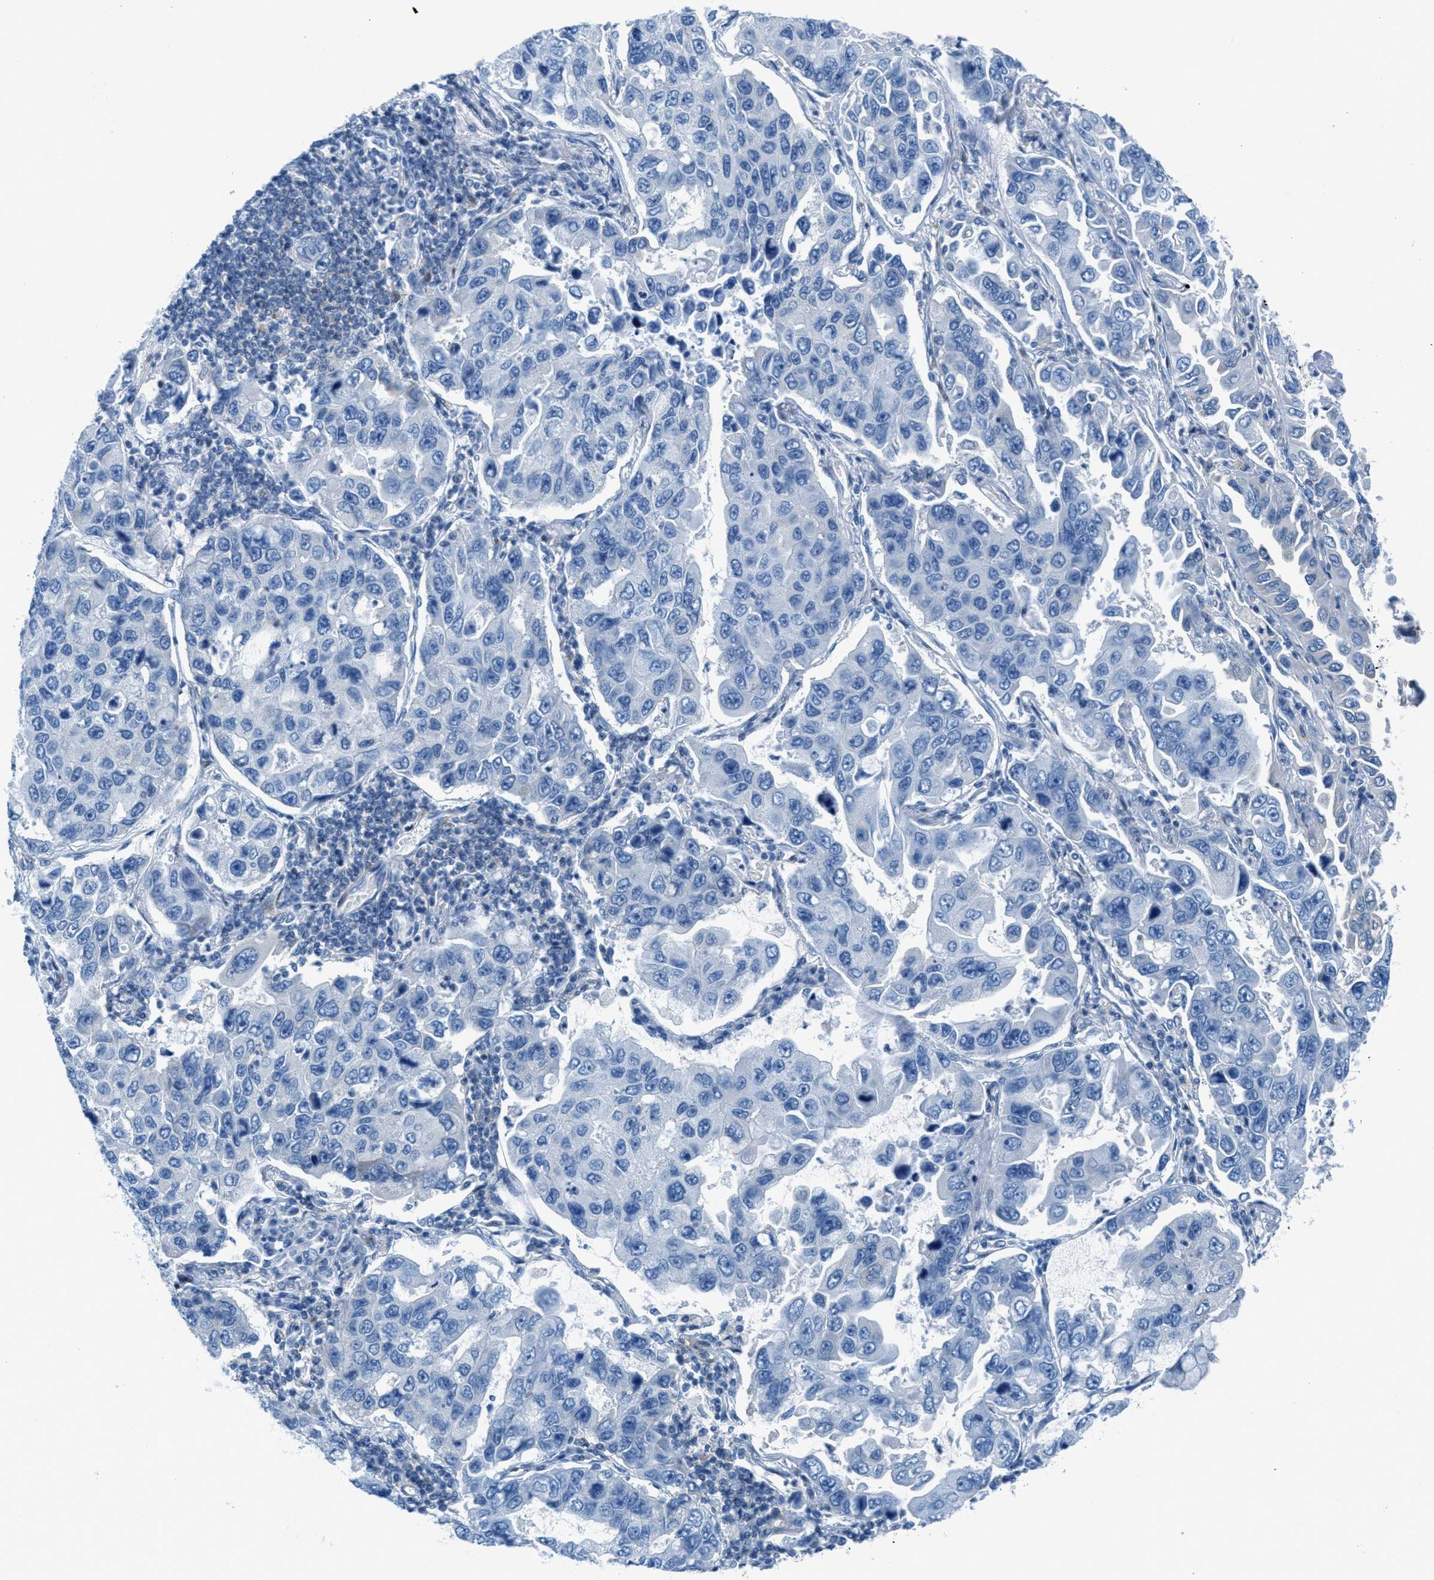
{"staining": {"intensity": "negative", "quantity": "none", "location": "none"}, "tissue": "lung cancer", "cell_type": "Tumor cells", "image_type": "cancer", "snomed": [{"axis": "morphology", "description": "Adenocarcinoma, NOS"}, {"axis": "topography", "description": "Lung"}], "caption": "Human adenocarcinoma (lung) stained for a protein using IHC demonstrates no expression in tumor cells.", "gene": "MAPRE2", "patient": {"sex": "male", "age": 64}}